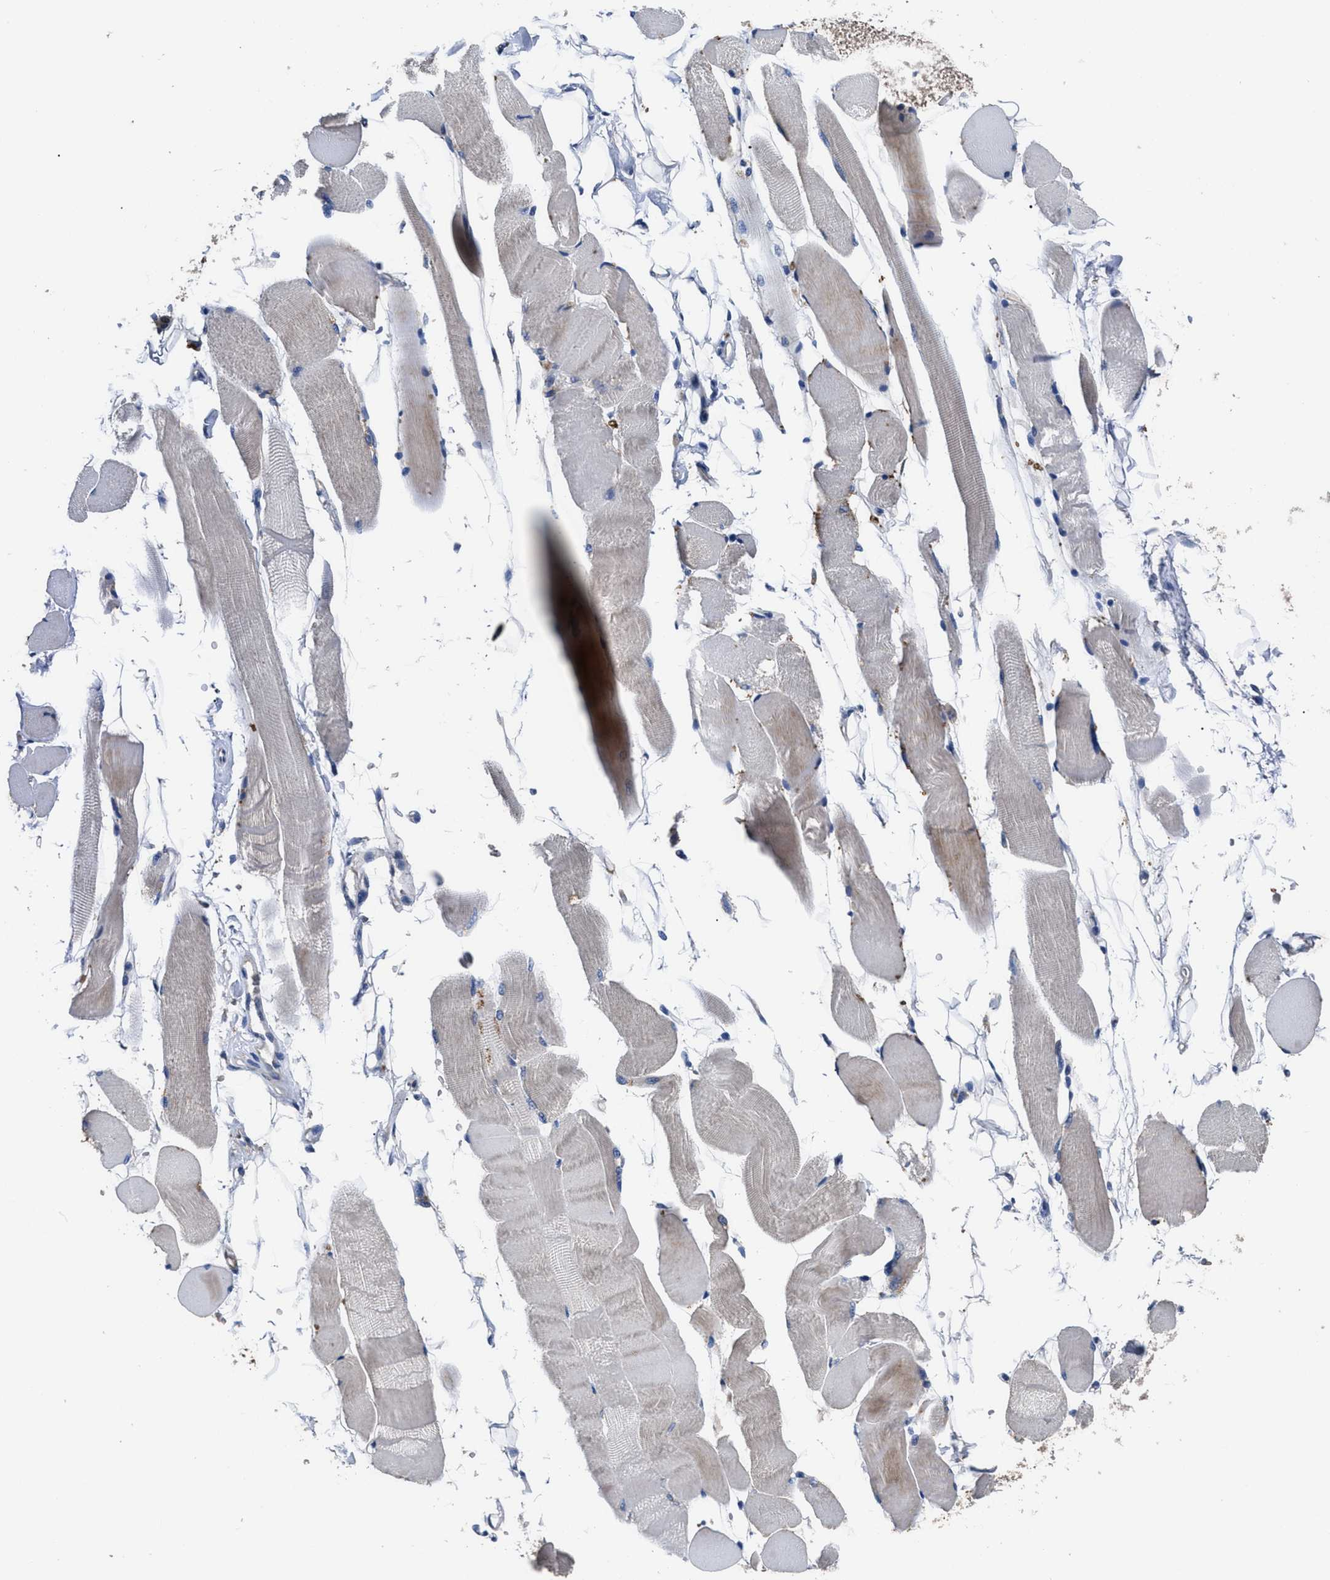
{"staining": {"intensity": "weak", "quantity": "<25%", "location": "cytoplasmic/membranous"}, "tissue": "skeletal muscle", "cell_type": "Myocytes", "image_type": "normal", "snomed": [{"axis": "morphology", "description": "Normal tissue, NOS"}, {"axis": "topography", "description": "Skeletal muscle"}, {"axis": "topography", "description": "Peripheral nerve tissue"}], "caption": "Protein analysis of benign skeletal muscle demonstrates no significant positivity in myocytes. (DAB (3,3'-diaminobenzidine) IHC visualized using brightfield microscopy, high magnification).", "gene": "YBEY", "patient": {"sex": "female", "age": 84}}